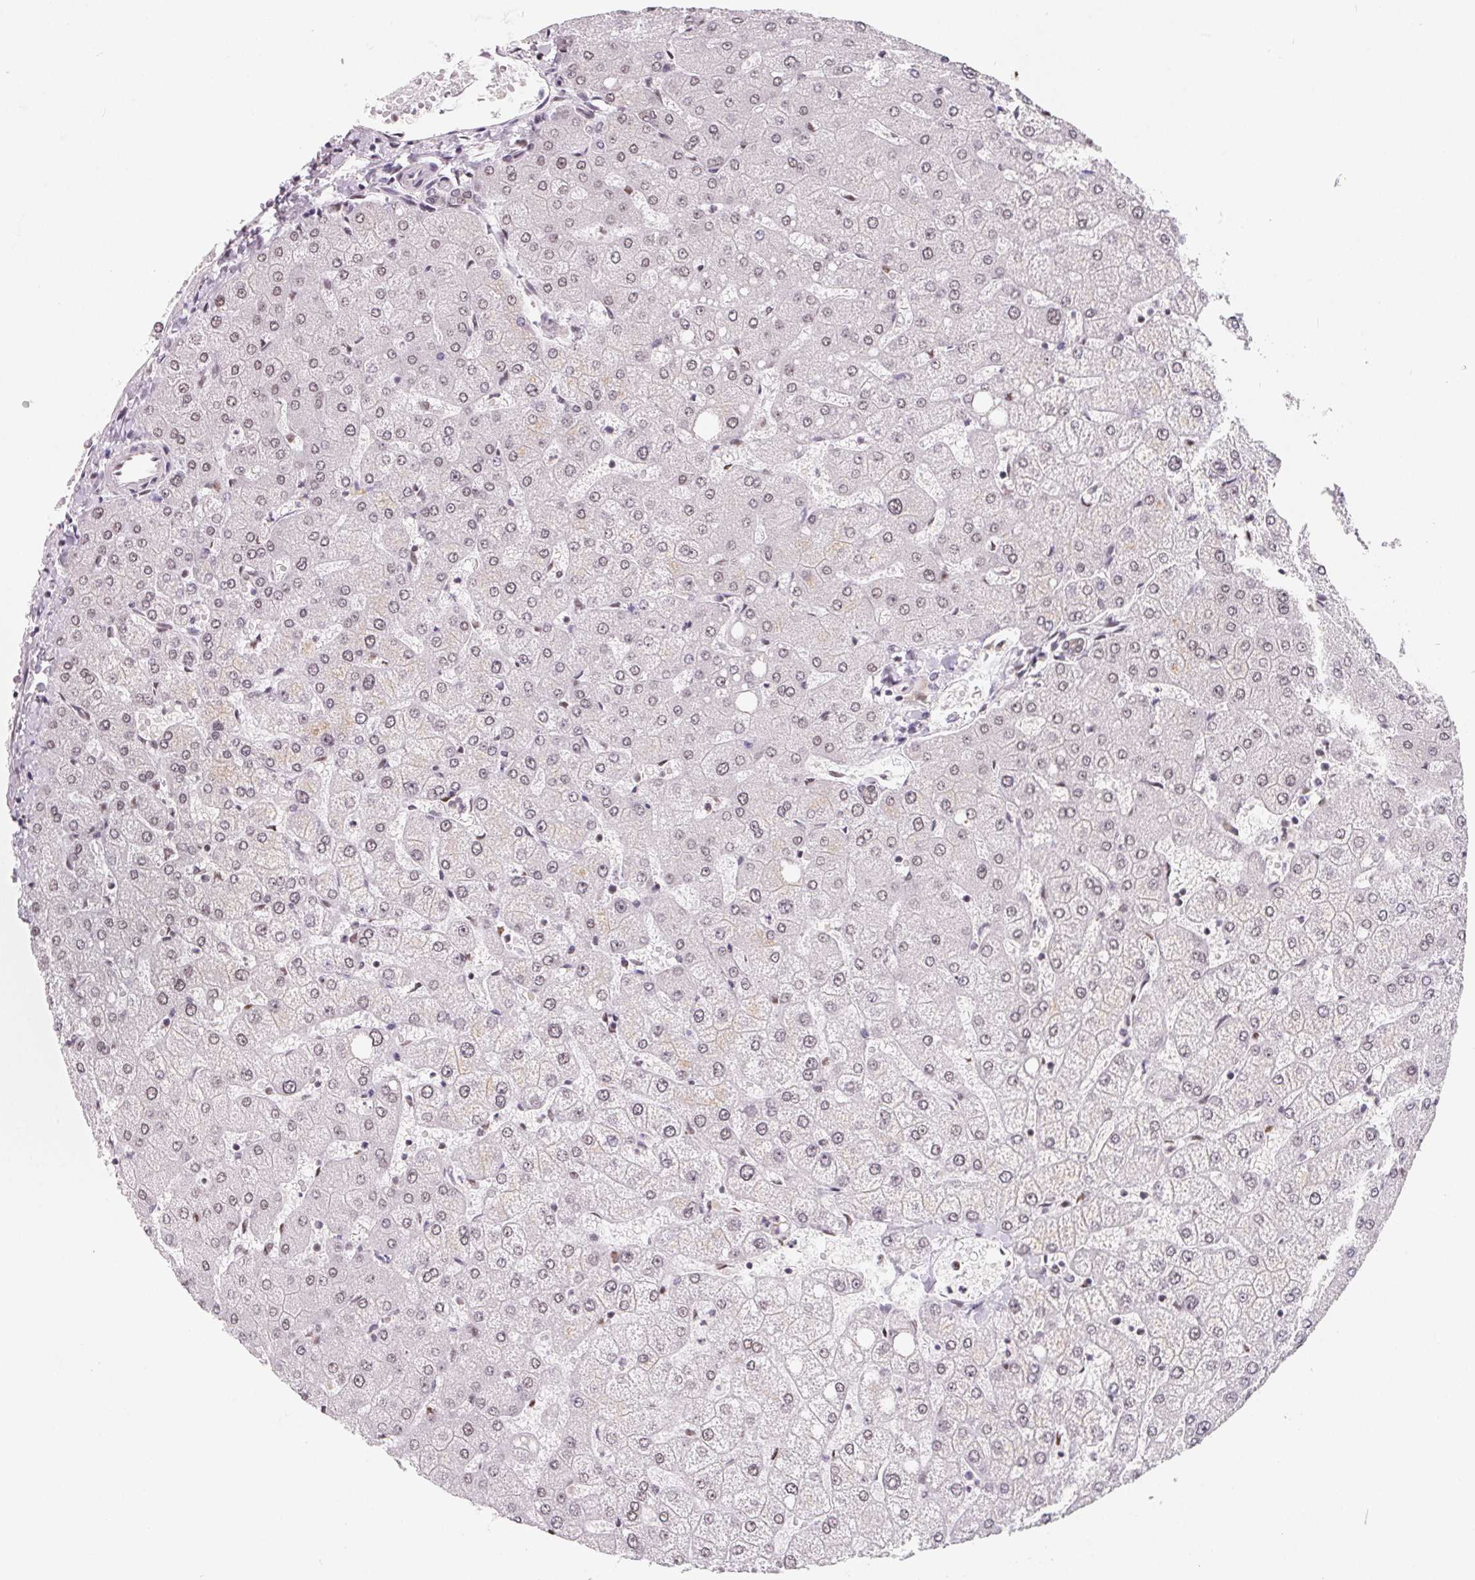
{"staining": {"intensity": "weak", "quantity": "<25%", "location": "nuclear"}, "tissue": "liver", "cell_type": "Cholangiocytes", "image_type": "normal", "snomed": [{"axis": "morphology", "description": "Normal tissue, NOS"}, {"axis": "topography", "description": "Liver"}], "caption": "Immunohistochemical staining of benign liver reveals no significant positivity in cholangiocytes. (DAB (3,3'-diaminobenzidine) IHC with hematoxylin counter stain).", "gene": "TCERG1", "patient": {"sex": "female", "age": 54}}